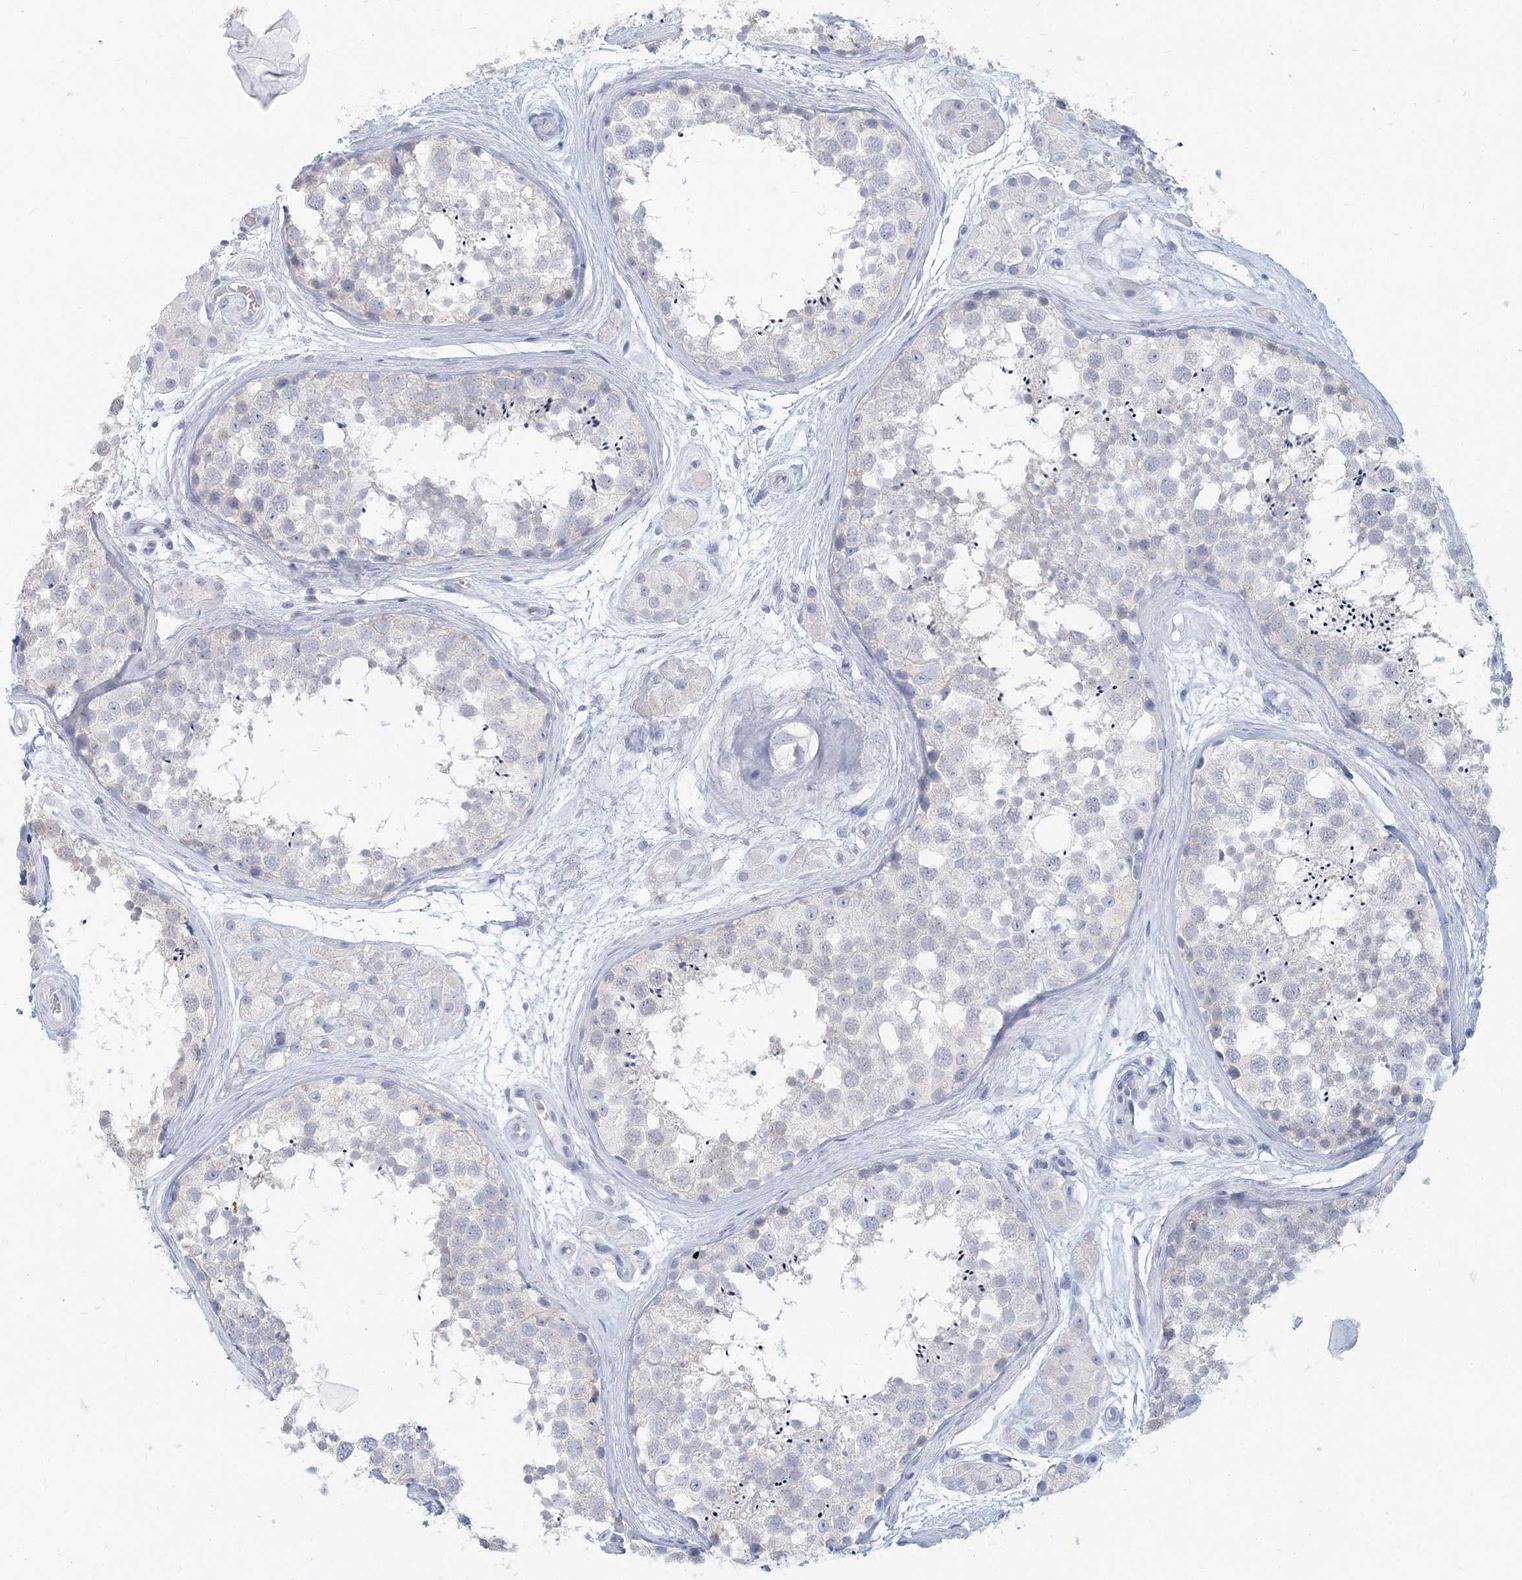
{"staining": {"intensity": "negative", "quantity": "none", "location": "none"}, "tissue": "testis", "cell_type": "Cells in seminiferous ducts", "image_type": "normal", "snomed": [{"axis": "morphology", "description": "Normal tissue, NOS"}, {"axis": "topography", "description": "Testis"}], "caption": "Immunohistochemistry micrograph of unremarkable testis stained for a protein (brown), which shows no staining in cells in seminiferous ducts.", "gene": "CSN1S1", "patient": {"sex": "male", "age": 56}}